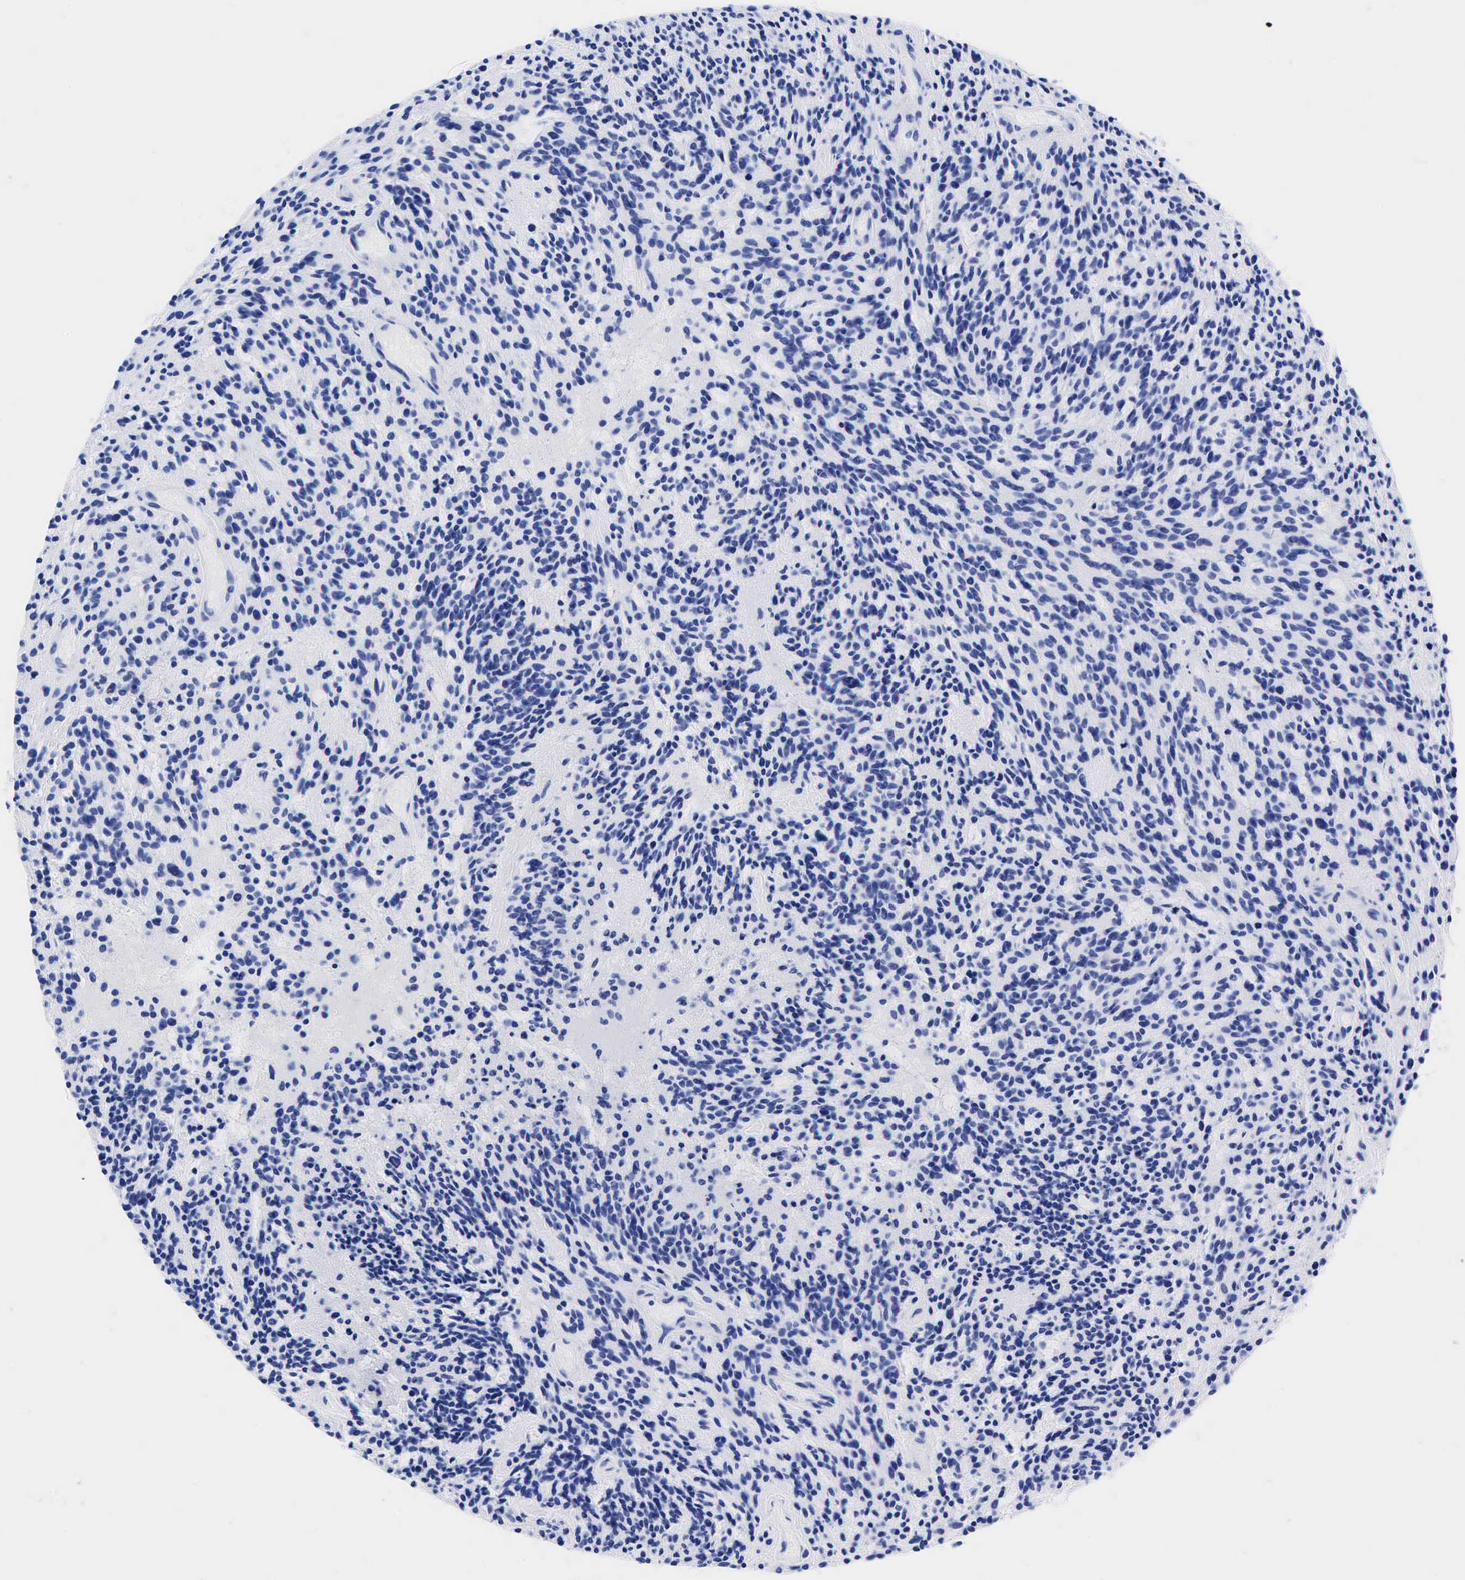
{"staining": {"intensity": "negative", "quantity": "none", "location": "none"}, "tissue": "glioma", "cell_type": "Tumor cells", "image_type": "cancer", "snomed": [{"axis": "morphology", "description": "Glioma, malignant, High grade"}, {"axis": "topography", "description": "Brain"}], "caption": "A histopathology image of glioma stained for a protein reveals no brown staining in tumor cells.", "gene": "KRT19", "patient": {"sex": "female", "age": 13}}